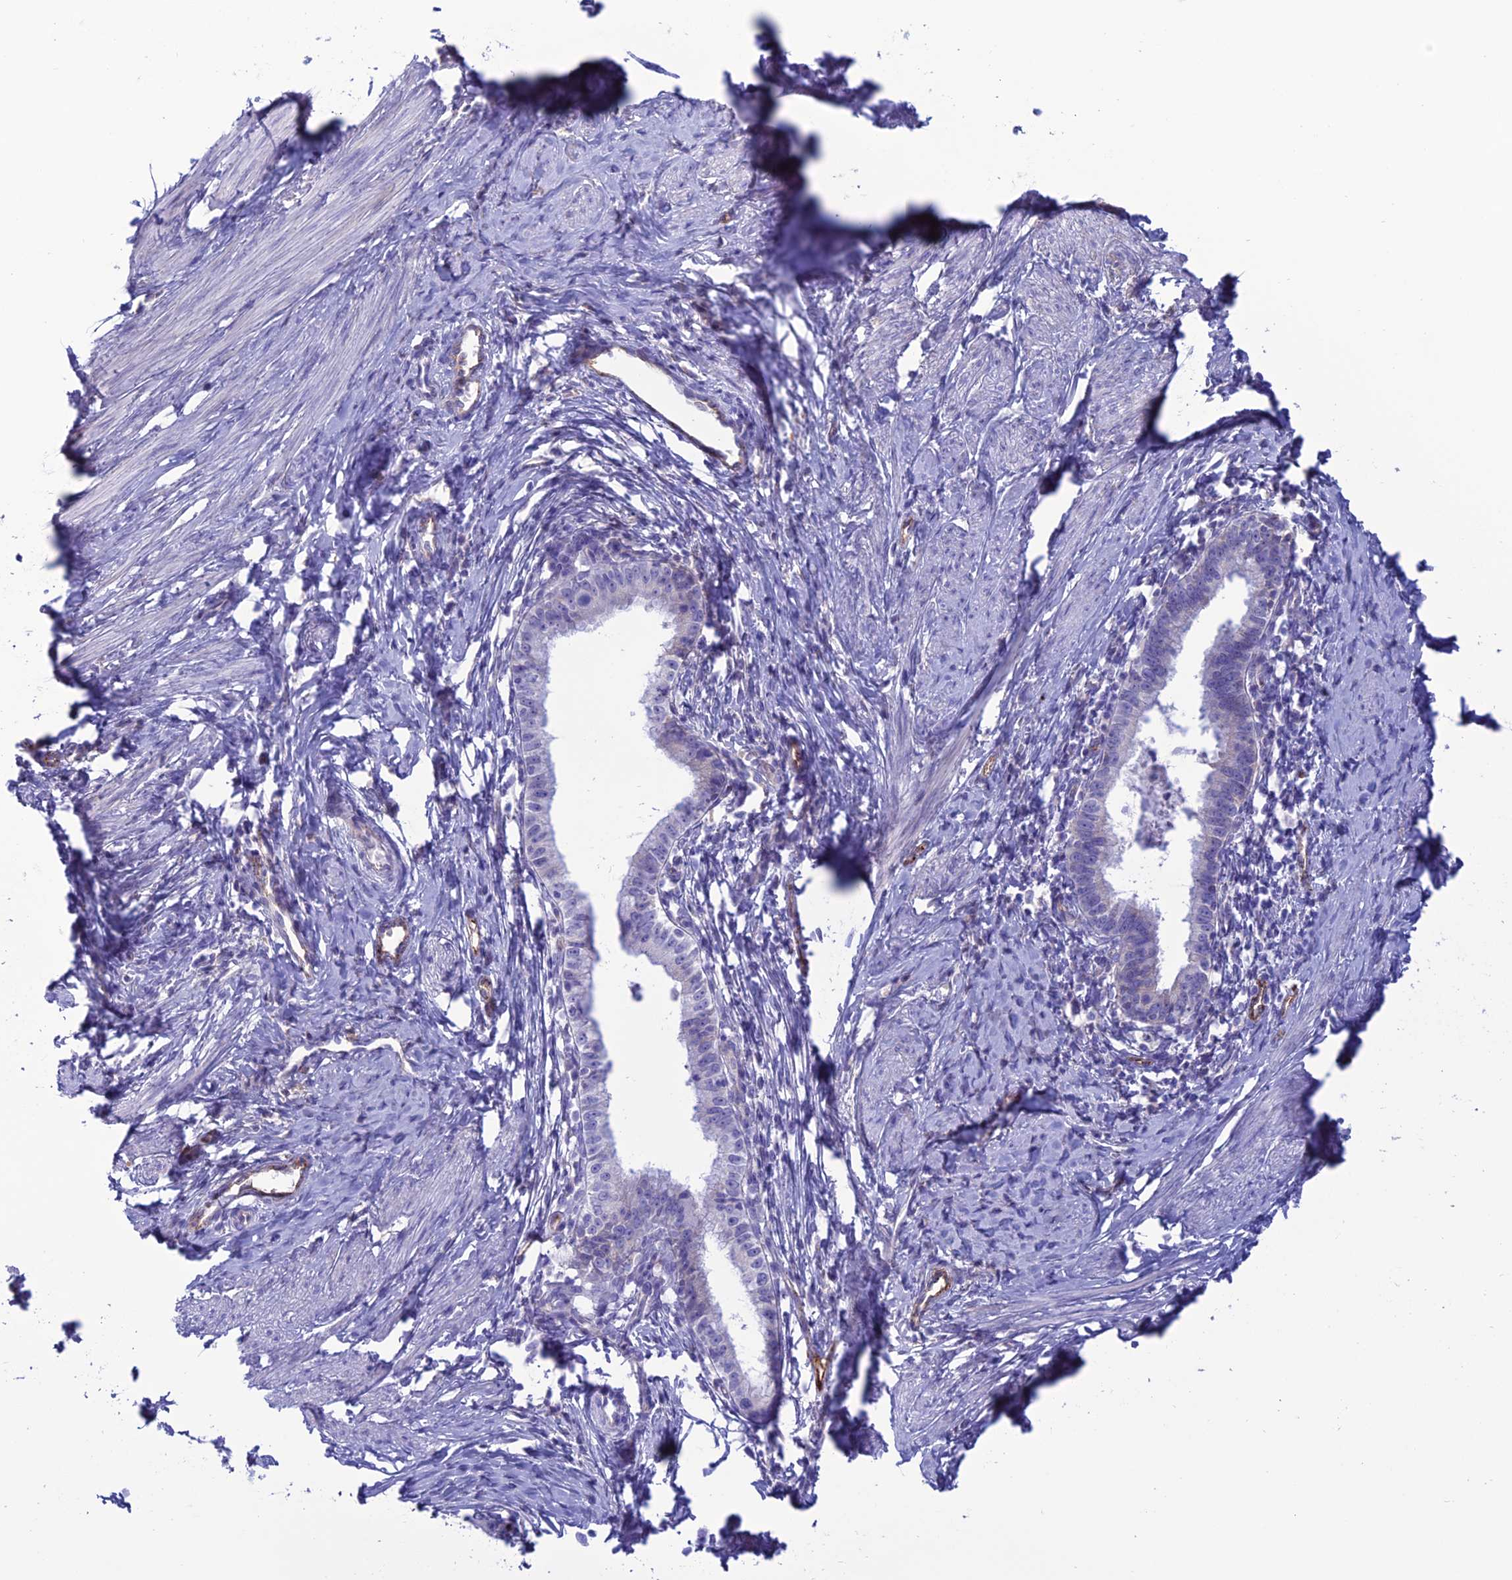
{"staining": {"intensity": "negative", "quantity": "none", "location": "none"}, "tissue": "cervical cancer", "cell_type": "Tumor cells", "image_type": "cancer", "snomed": [{"axis": "morphology", "description": "Adenocarcinoma, NOS"}, {"axis": "topography", "description": "Cervix"}], "caption": "There is no significant expression in tumor cells of cervical adenocarcinoma.", "gene": "CDC42EP5", "patient": {"sex": "female", "age": 36}}